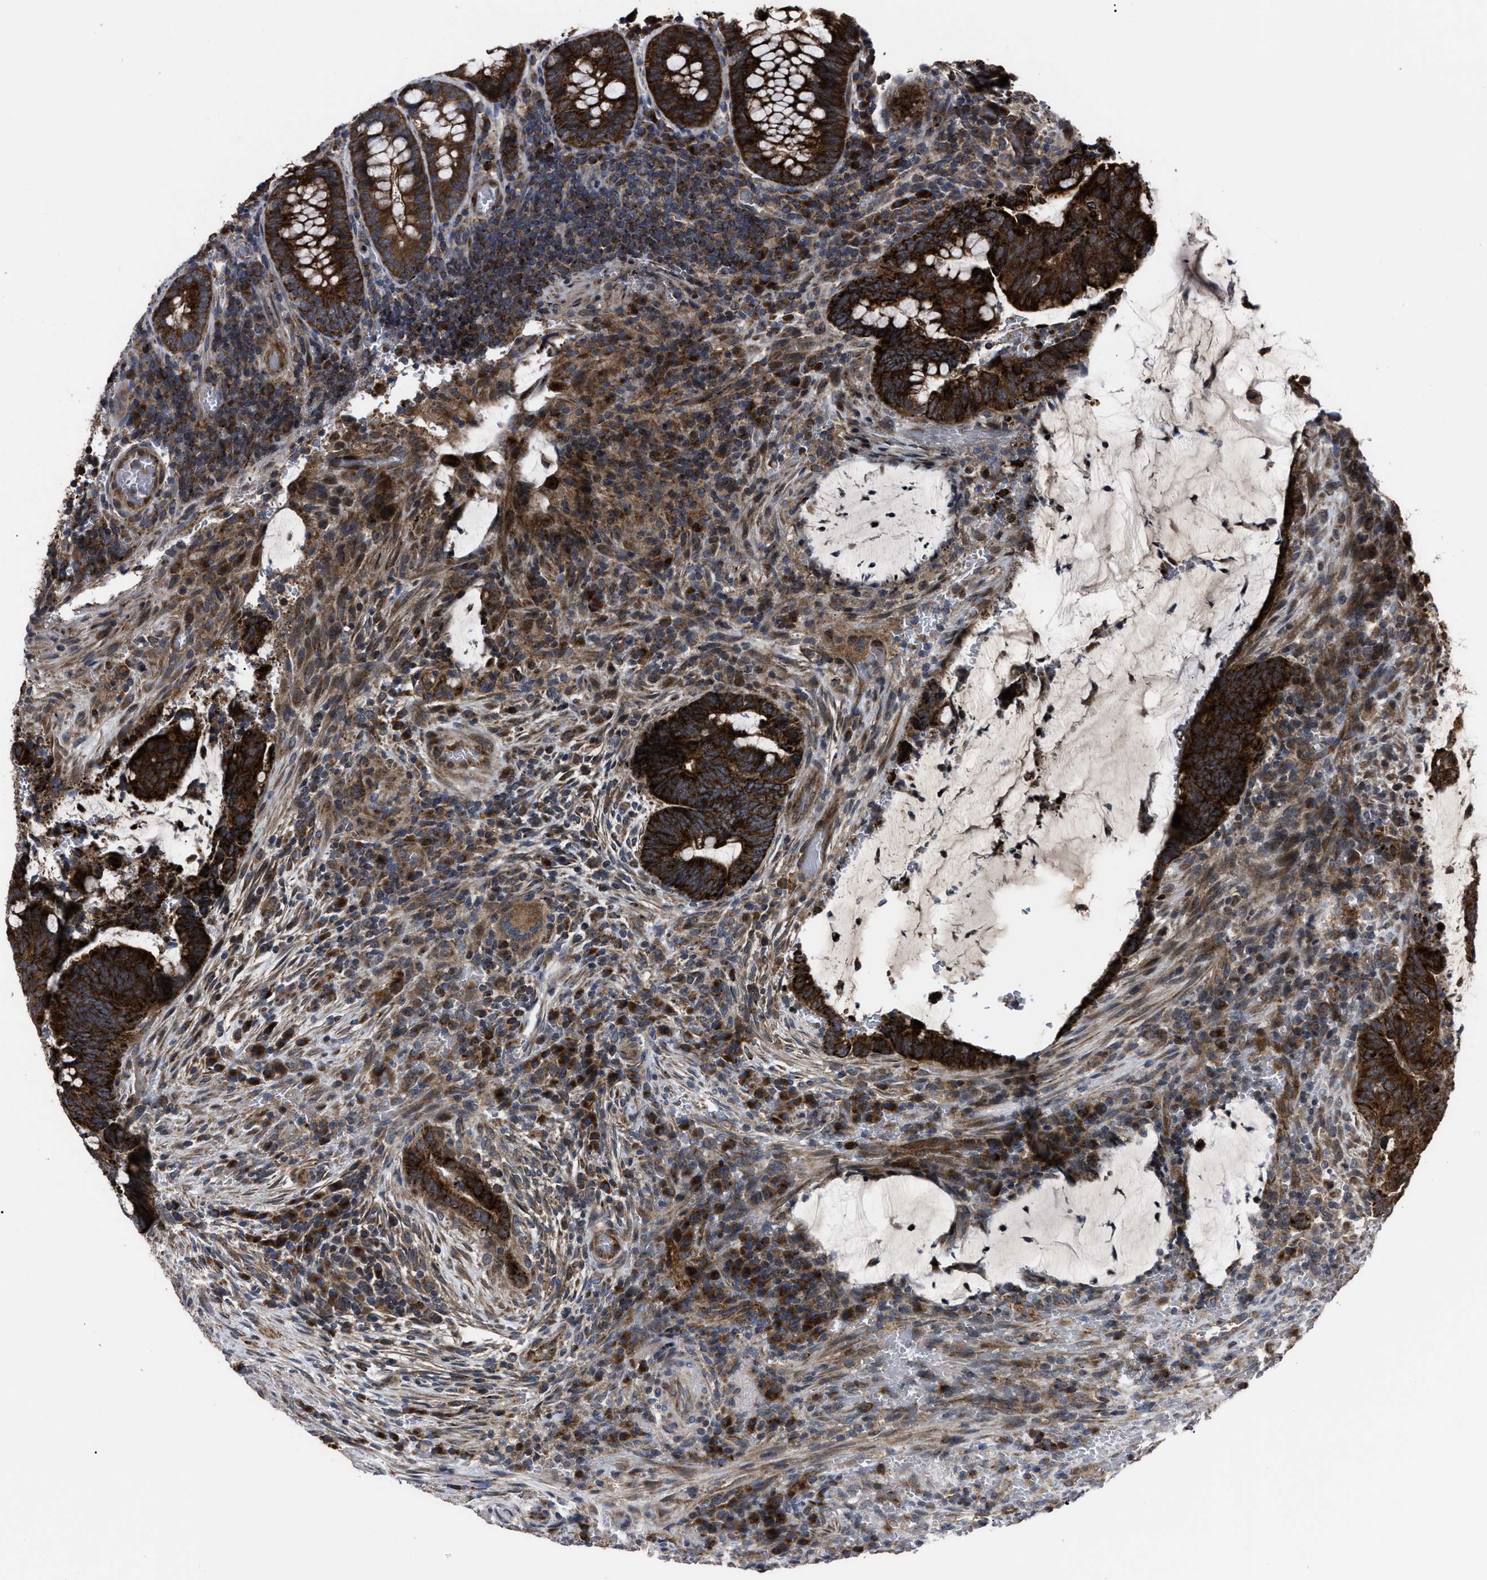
{"staining": {"intensity": "strong", "quantity": ">75%", "location": "cytoplasmic/membranous"}, "tissue": "colorectal cancer", "cell_type": "Tumor cells", "image_type": "cancer", "snomed": [{"axis": "morphology", "description": "Normal tissue, NOS"}, {"axis": "morphology", "description": "Adenocarcinoma, NOS"}, {"axis": "topography", "description": "Rectum"}, {"axis": "topography", "description": "Peripheral nerve tissue"}], "caption": "This is a photomicrograph of immunohistochemistry staining of colorectal cancer, which shows strong positivity in the cytoplasmic/membranous of tumor cells.", "gene": "PASK", "patient": {"sex": "male", "age": 92}}